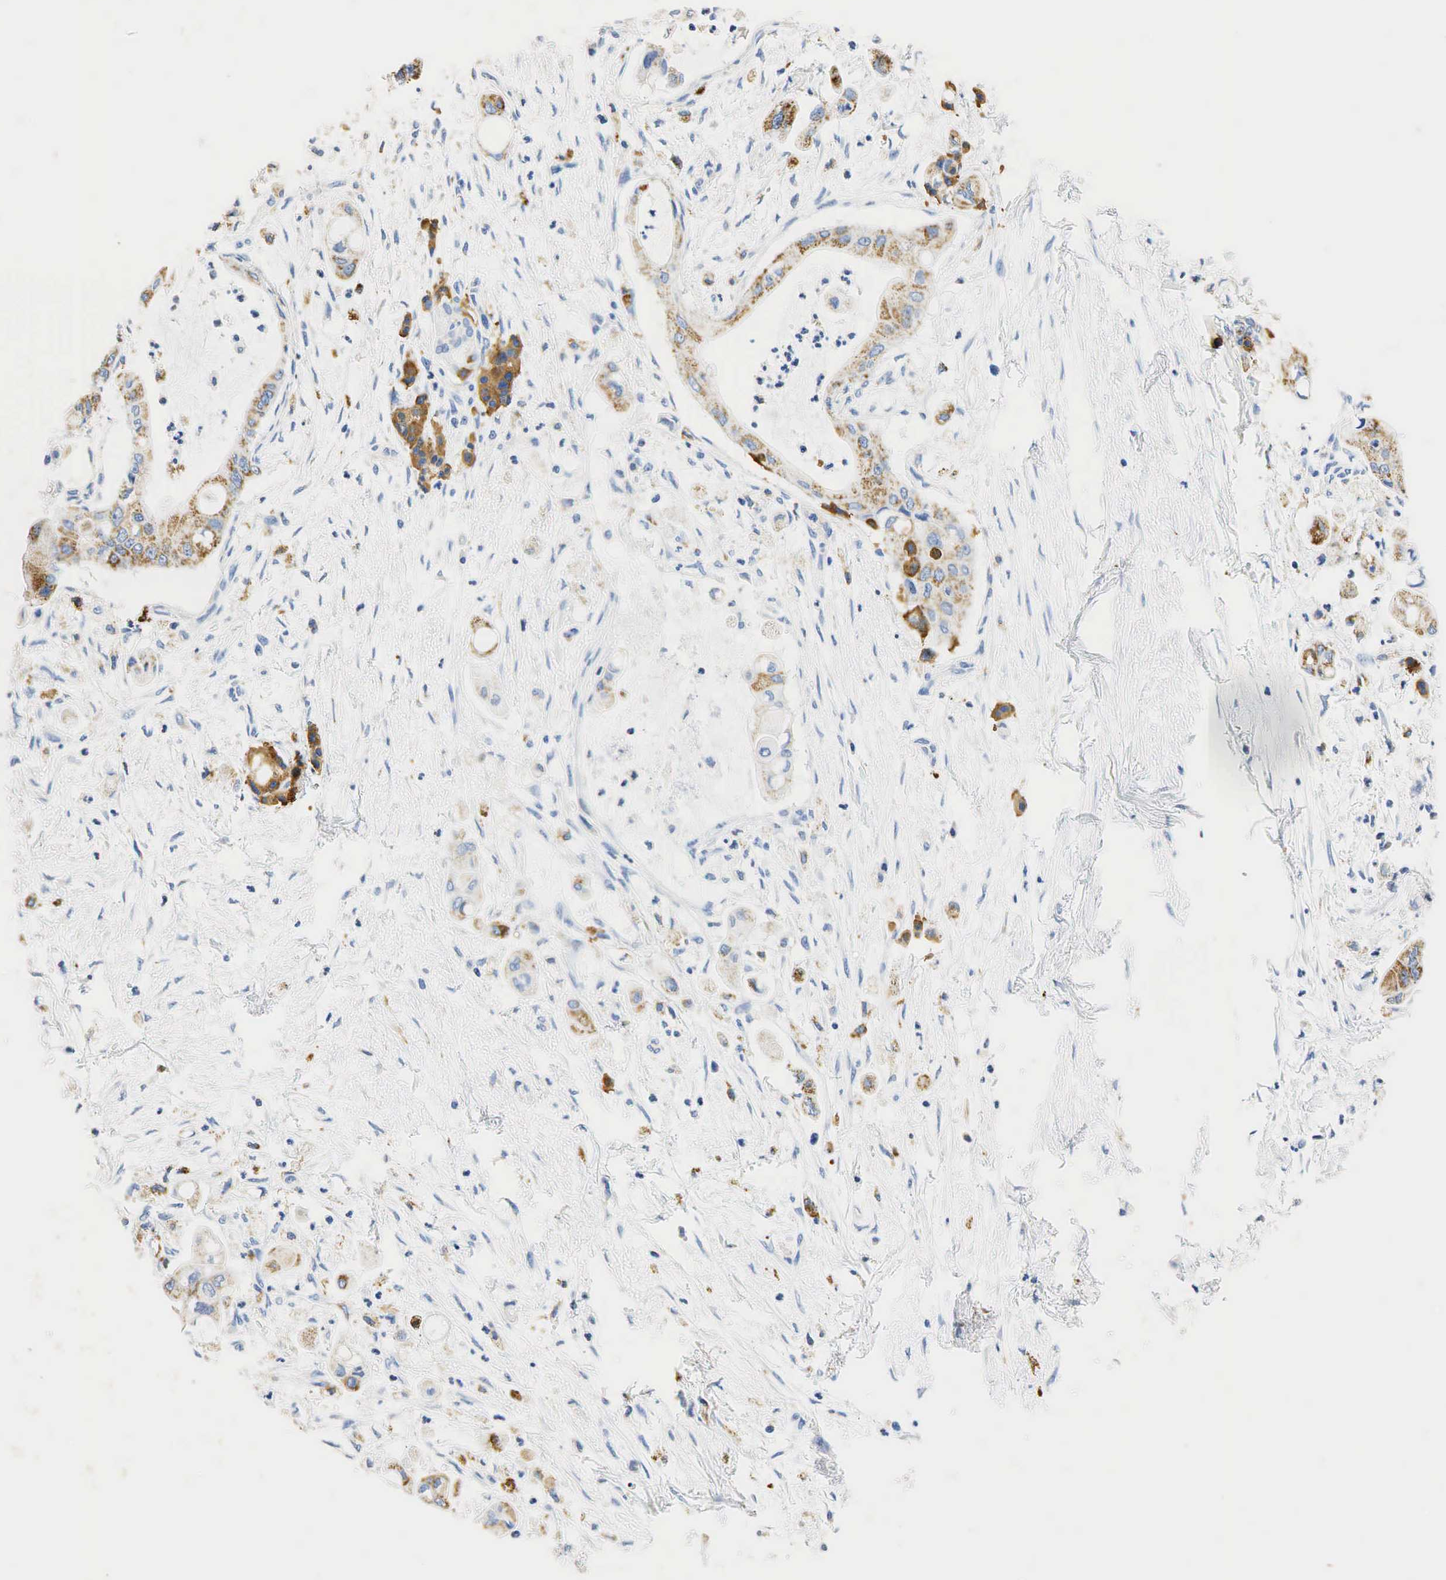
{"staining": {"intensity": "weak", "quantity": "25%-75%", "location": "cytoplasmic/membranous"}, "tissue": "pancreatic cancer", "cell_type": "Tumor cells", "image_type": "cancer", "snomed": [{"axis": "morphology", "description": "Adenocarcinoma, NOS"}, {"axis": "topography", "description": "Pancreas"}], "caption": "Weak cytoplasmic/membranous expression is seen in about 25%-75% of tumor cells in pancreatic adenocarcinoma. The staining was performed using DAB (3,3'-diaminobenzidine), with brown indicating positive protein expression. Nuclei are stained blue with hematoxylin.", "gene": "SYP", "patient": {"sex": "male", "age": 58}}